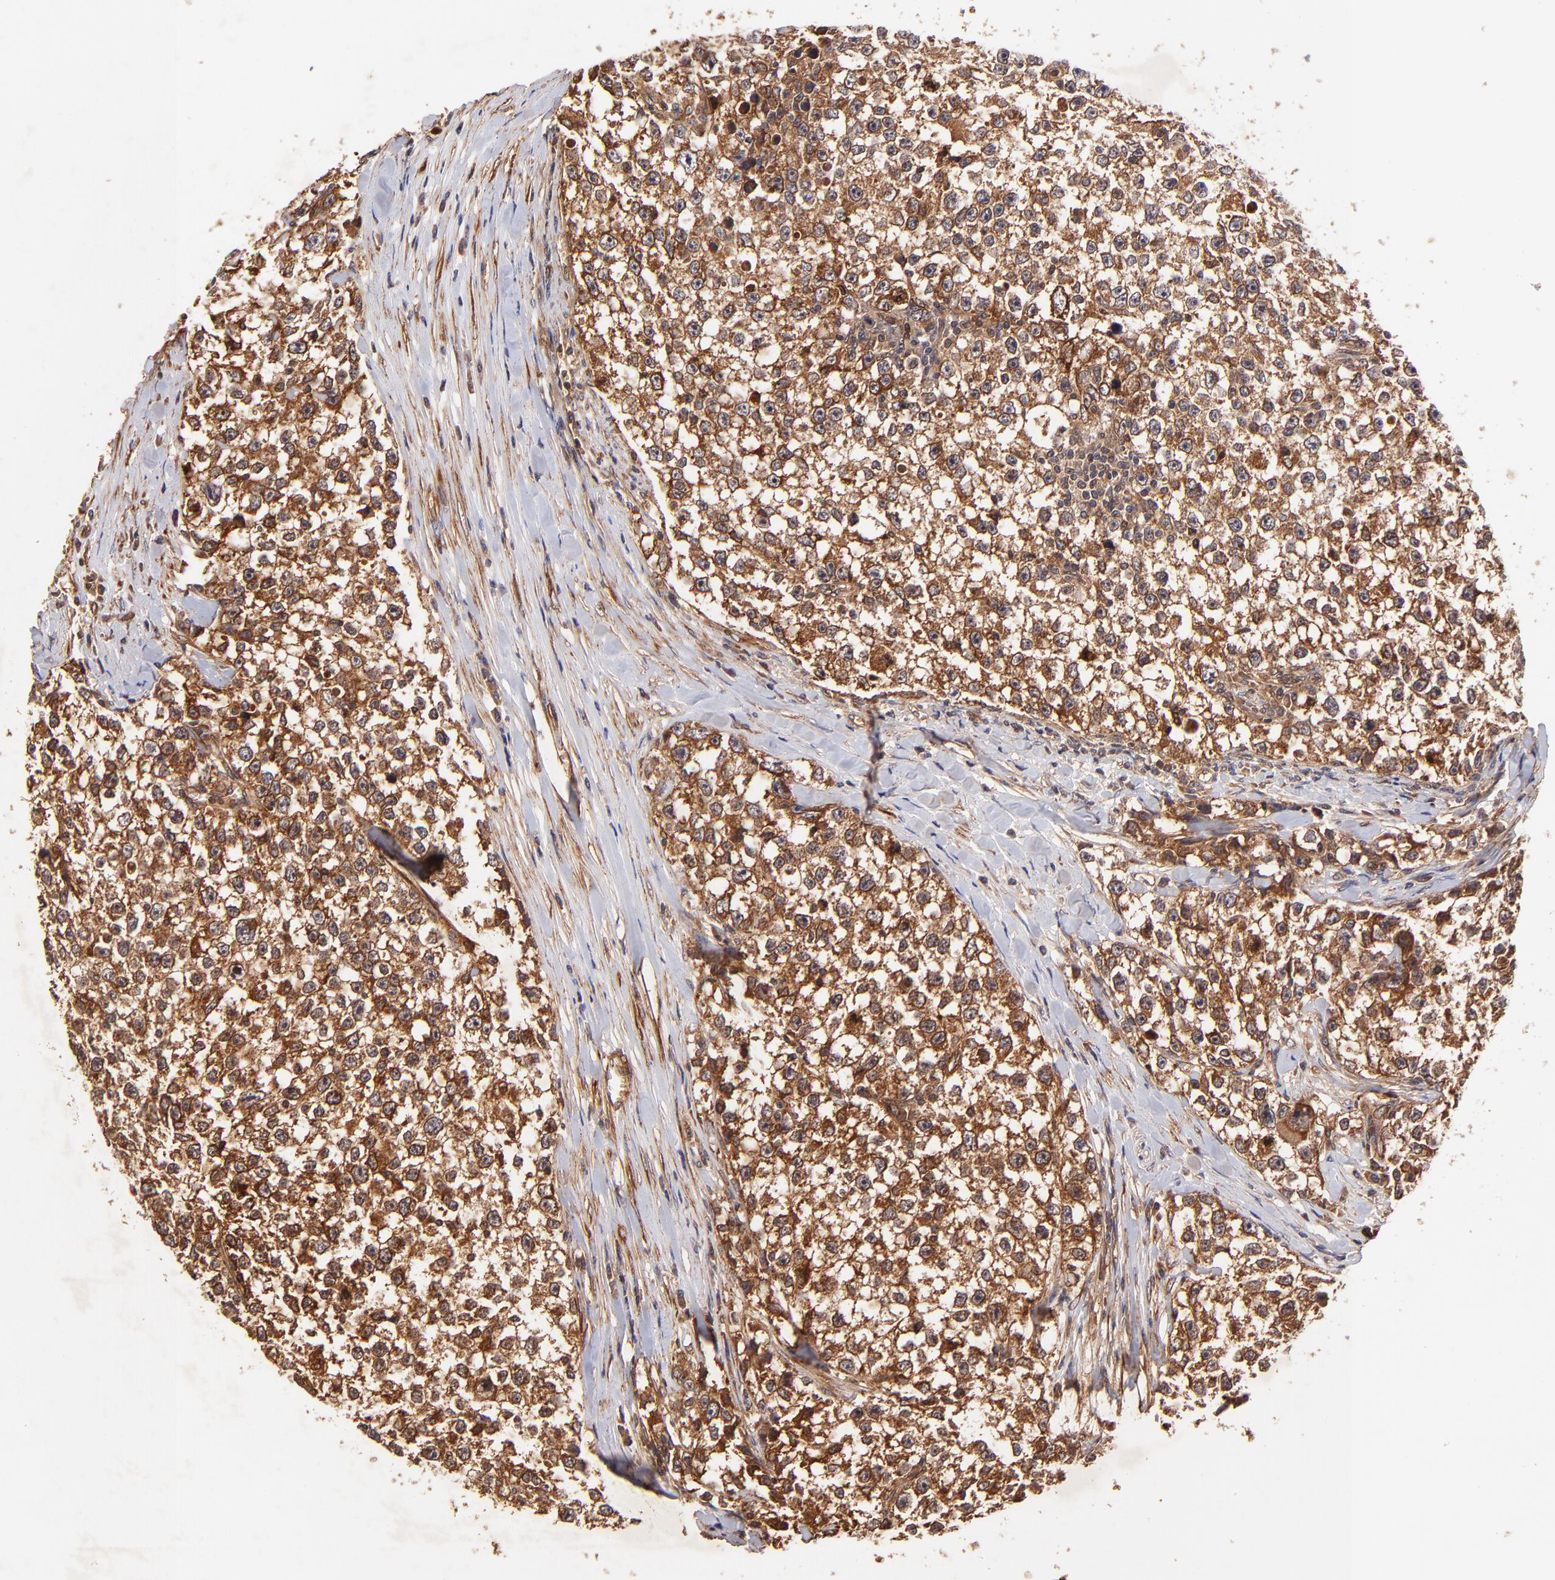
{"staining": {"intensity": "strong", "quantity": ">75%", "location": "cytoplasmic/membranous"}, "tissue": "testis cancer", "cell_type": "Tumor cells", "image_type": "cancer", "snomed": [{"axis": "morphology", "description": "Seminoma, NOS"}, {"axis": "morphology", "description": "Carcinoma, Embryonal, NOS"}, {"axis": "topography", "description": "Testis"}], "caption": "Testis cancer (seminoma) was stained to show a protein in brown. There is high levels of strong cytoplasmic/membranous staining in approximately >75% of tumor cells. (DAB (3,3'-diaminobenzidine) IHC, brown staining for protein, blue staining for nuclei).", "gene": "ITGB1", "patient": {"sex": "male", "age": 30}}